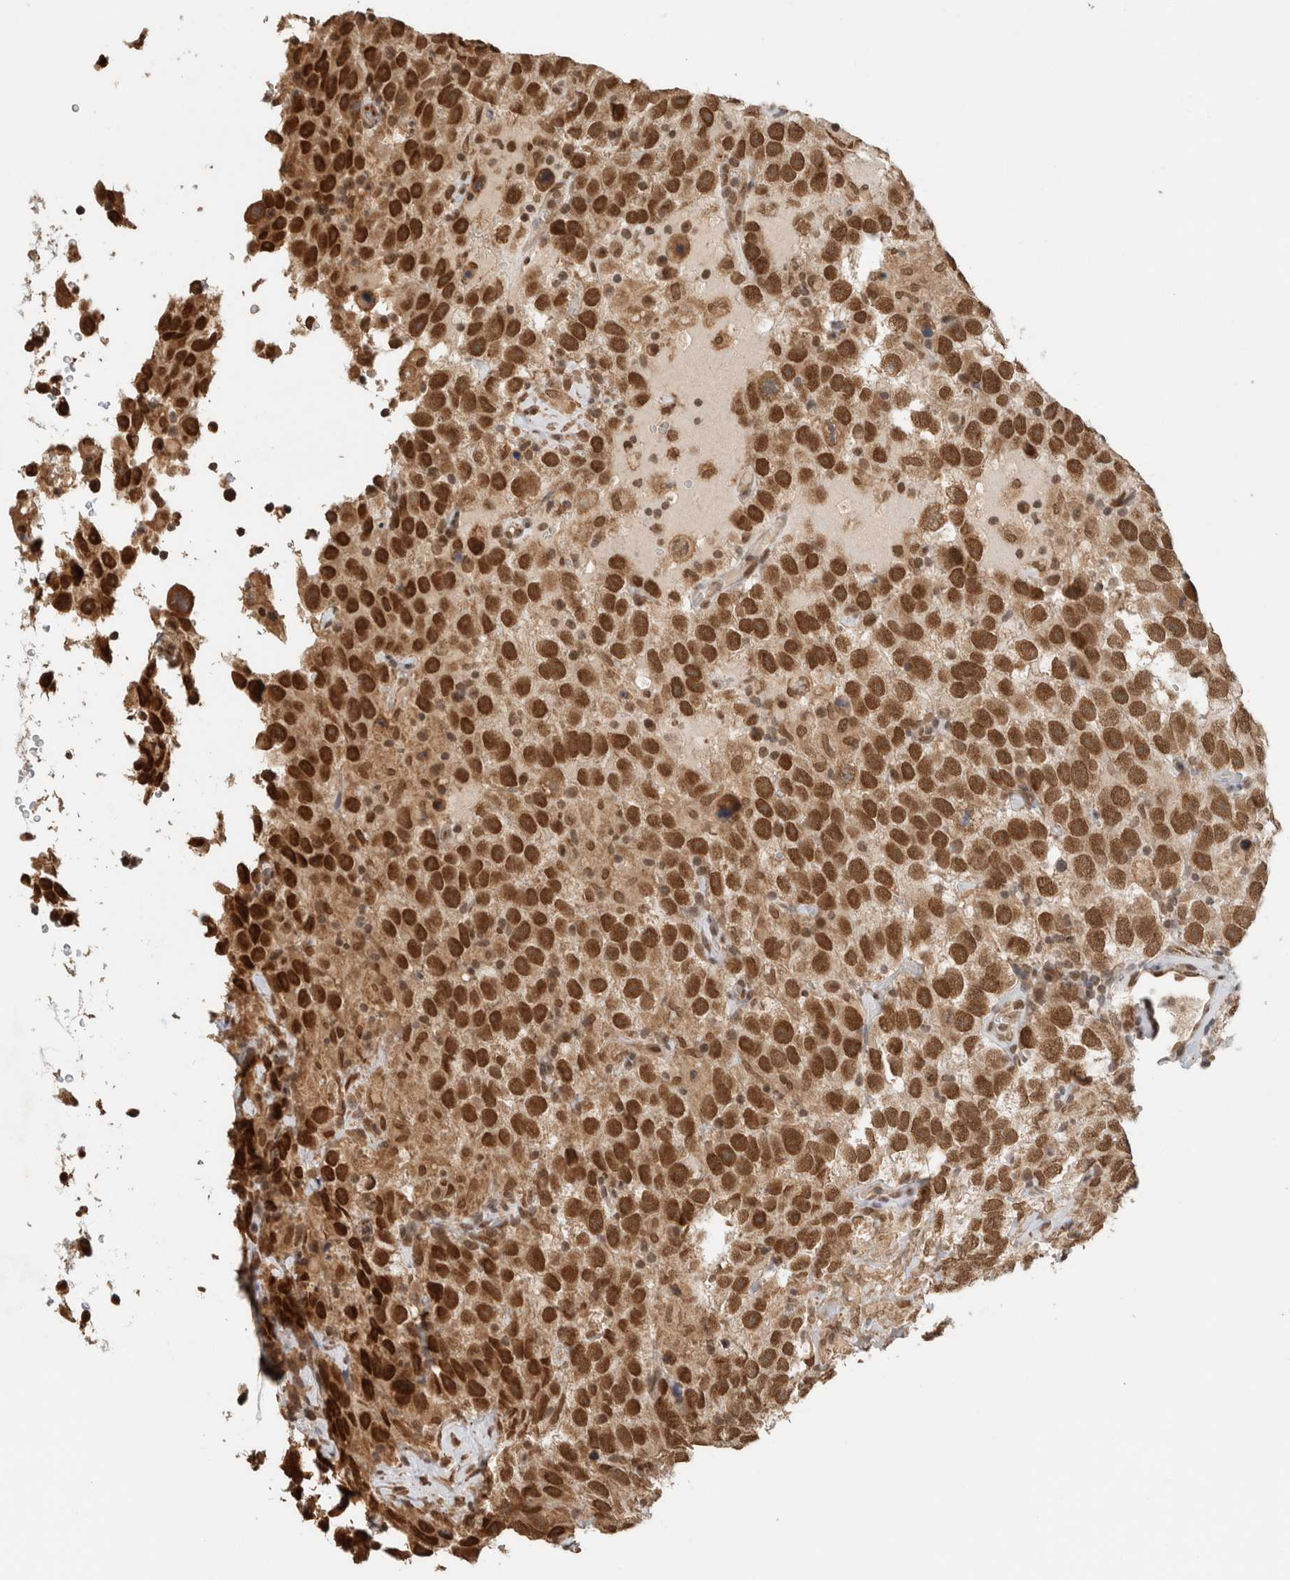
{"staining": {"intensity": "strong", "quantity": ">75%", "location": "nuclear"}, "tissue": "testis cancer", "cell_type": "Tumor cells", "image_type": "cancer", "snomed": [{"axis": "morphology", "description": "Seminoma, NOS"}, {"axis": "topography", "description": "Testis"}], "caption": "This image shows seminoma (testis) stained with immunohistochemistry to label a protein in brown. The nuclear of tumor cells show strong positivity for the protein. Nuclei are counter-stained blue.", "gene": "C1orf21", "patient": {"sex": "male", "age": 41}}